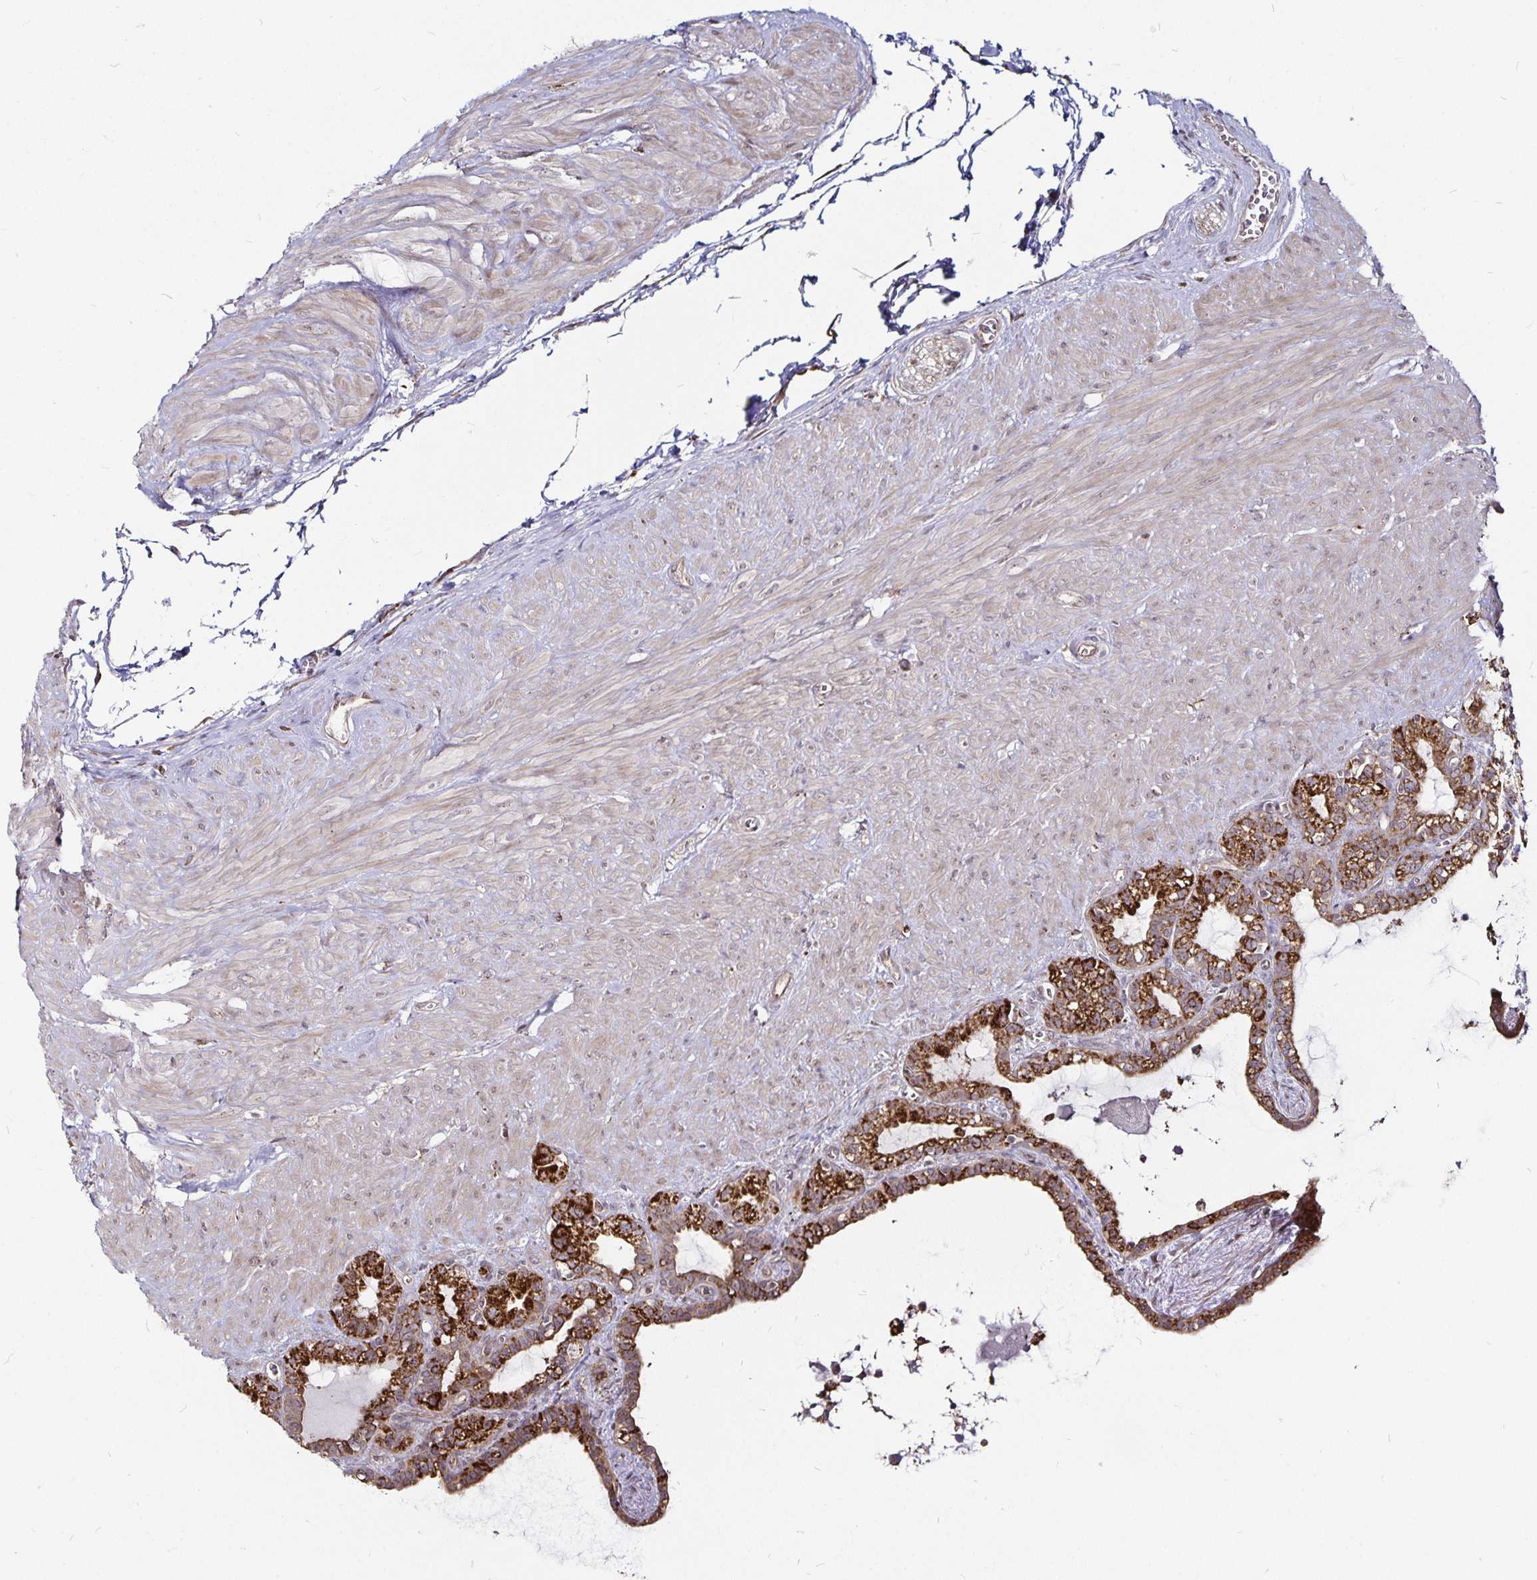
{"staining": {"intensity": "strong", "quantity": ">75%", "location": "cytoplasmic/membranous"}, "tissue": "seminal vesicle", "cell_type": "Glandular cells", "image_type": "normal", "snomed": [{"axis": "morphology", "description": "Normal tissue, NOS"}, {"axis": "topography", "description": "Seminal veicle"}], "caption": "DAB immunohistochemical staining of benign human seminal vesicle exhibits strong cytoplasmic/membranous protein staining in about >75% of glandular cells.", "gene": "CYP27A1", "patient": {"sex": "male", "age": 76}}